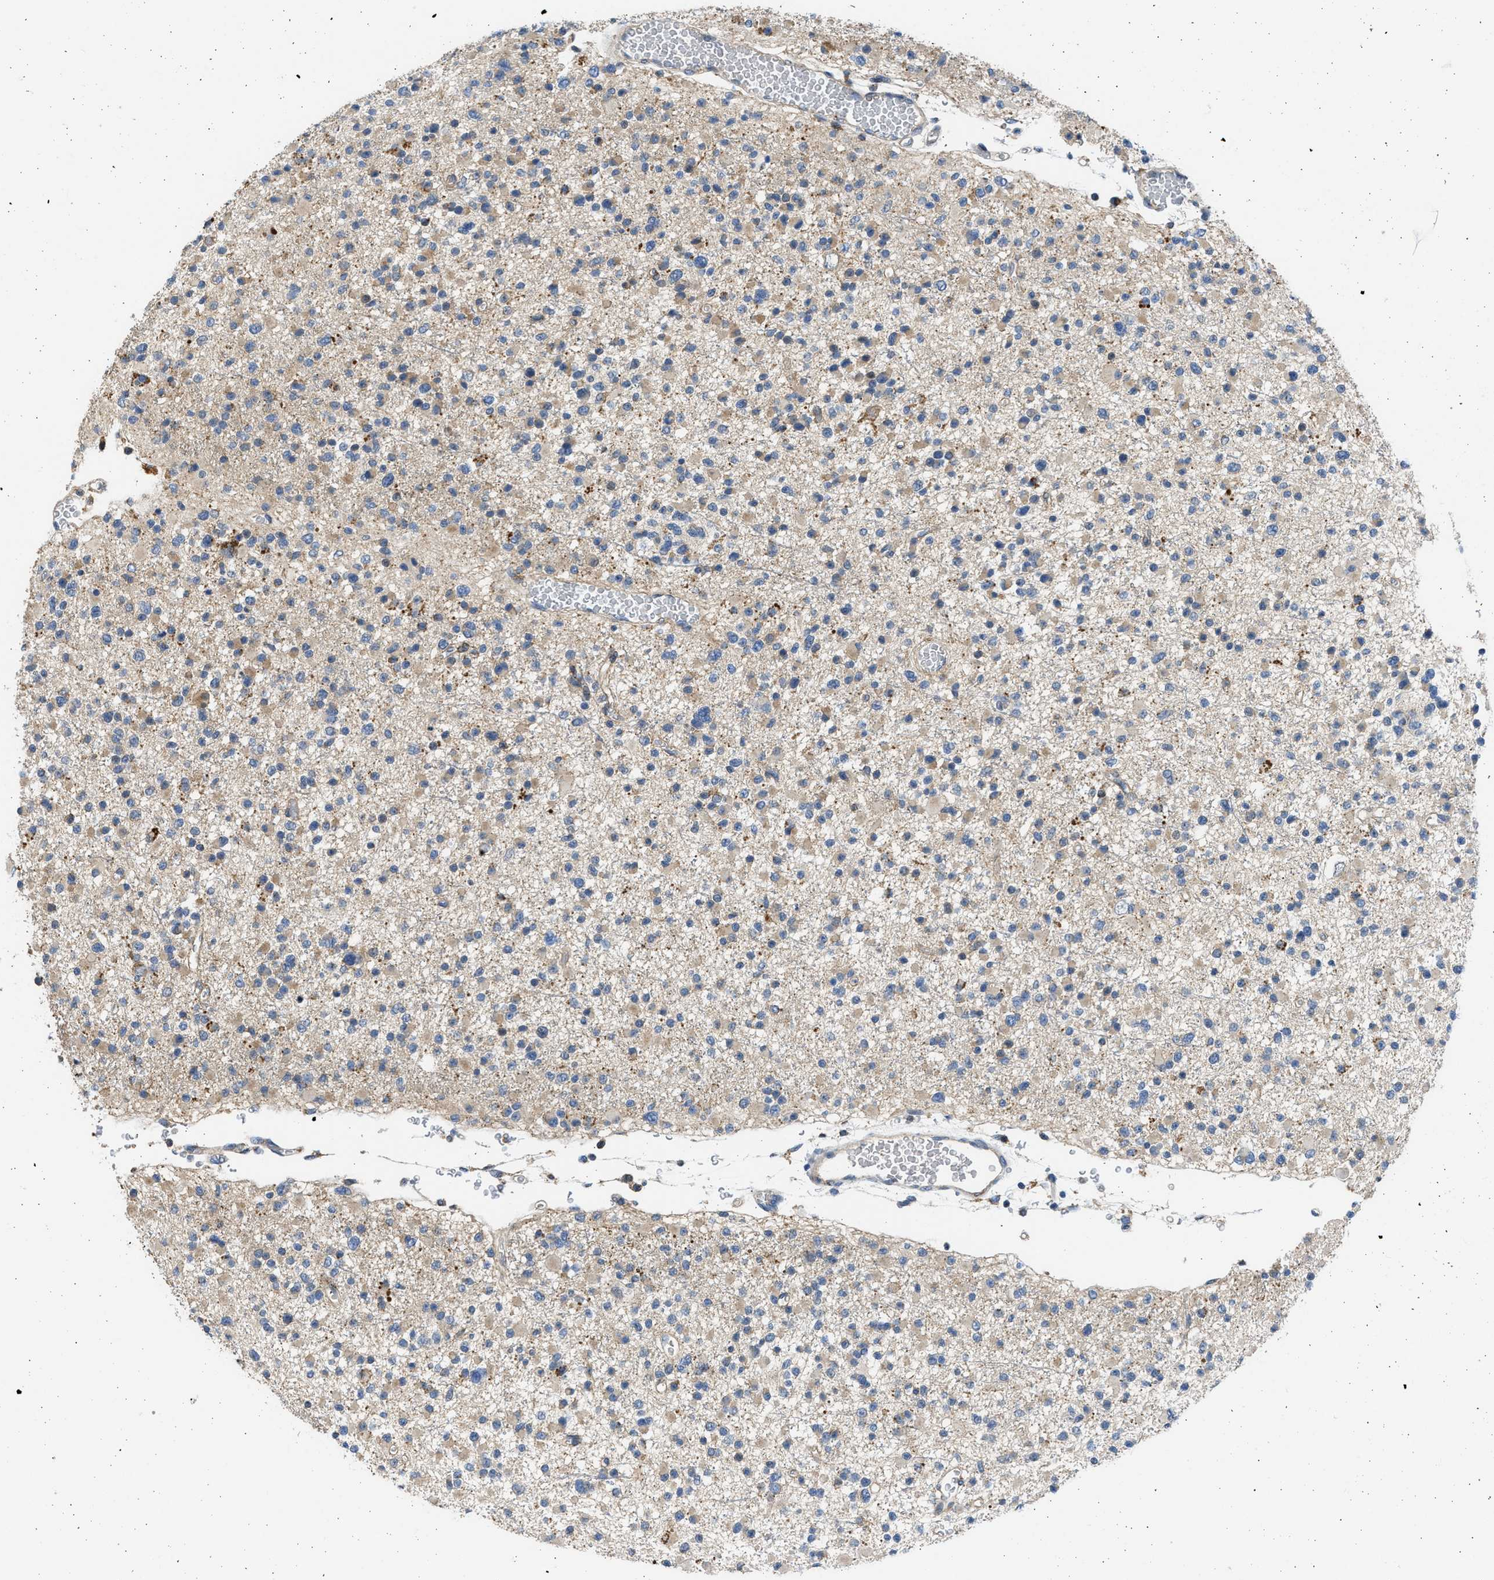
{"staining": {"intensity": "weak", "quantity": ">75%", "location": "cytoplasmic/membranous"}, "tissue": "glioma", "cell_type": "Tumor cells", "image_type": "cancer", "snomed": [{"axis": "morphology", "description": "Glioma, malignant, Low grade"}, {"axis": "topography", "description": "Brain"}], "caption": "Tumor cells demonstrate low levels of weak cytoplasmic/membranous positivity in approximately >75% of cells in glioma. The staining was performed using DAB (3,3'-diaminobenzidine), with brown indicating positive protein expression. Nuclei are stained blue with hematoxylin.", "gene": "PLD2", "patient": {"sex": "female", "age": 22}}